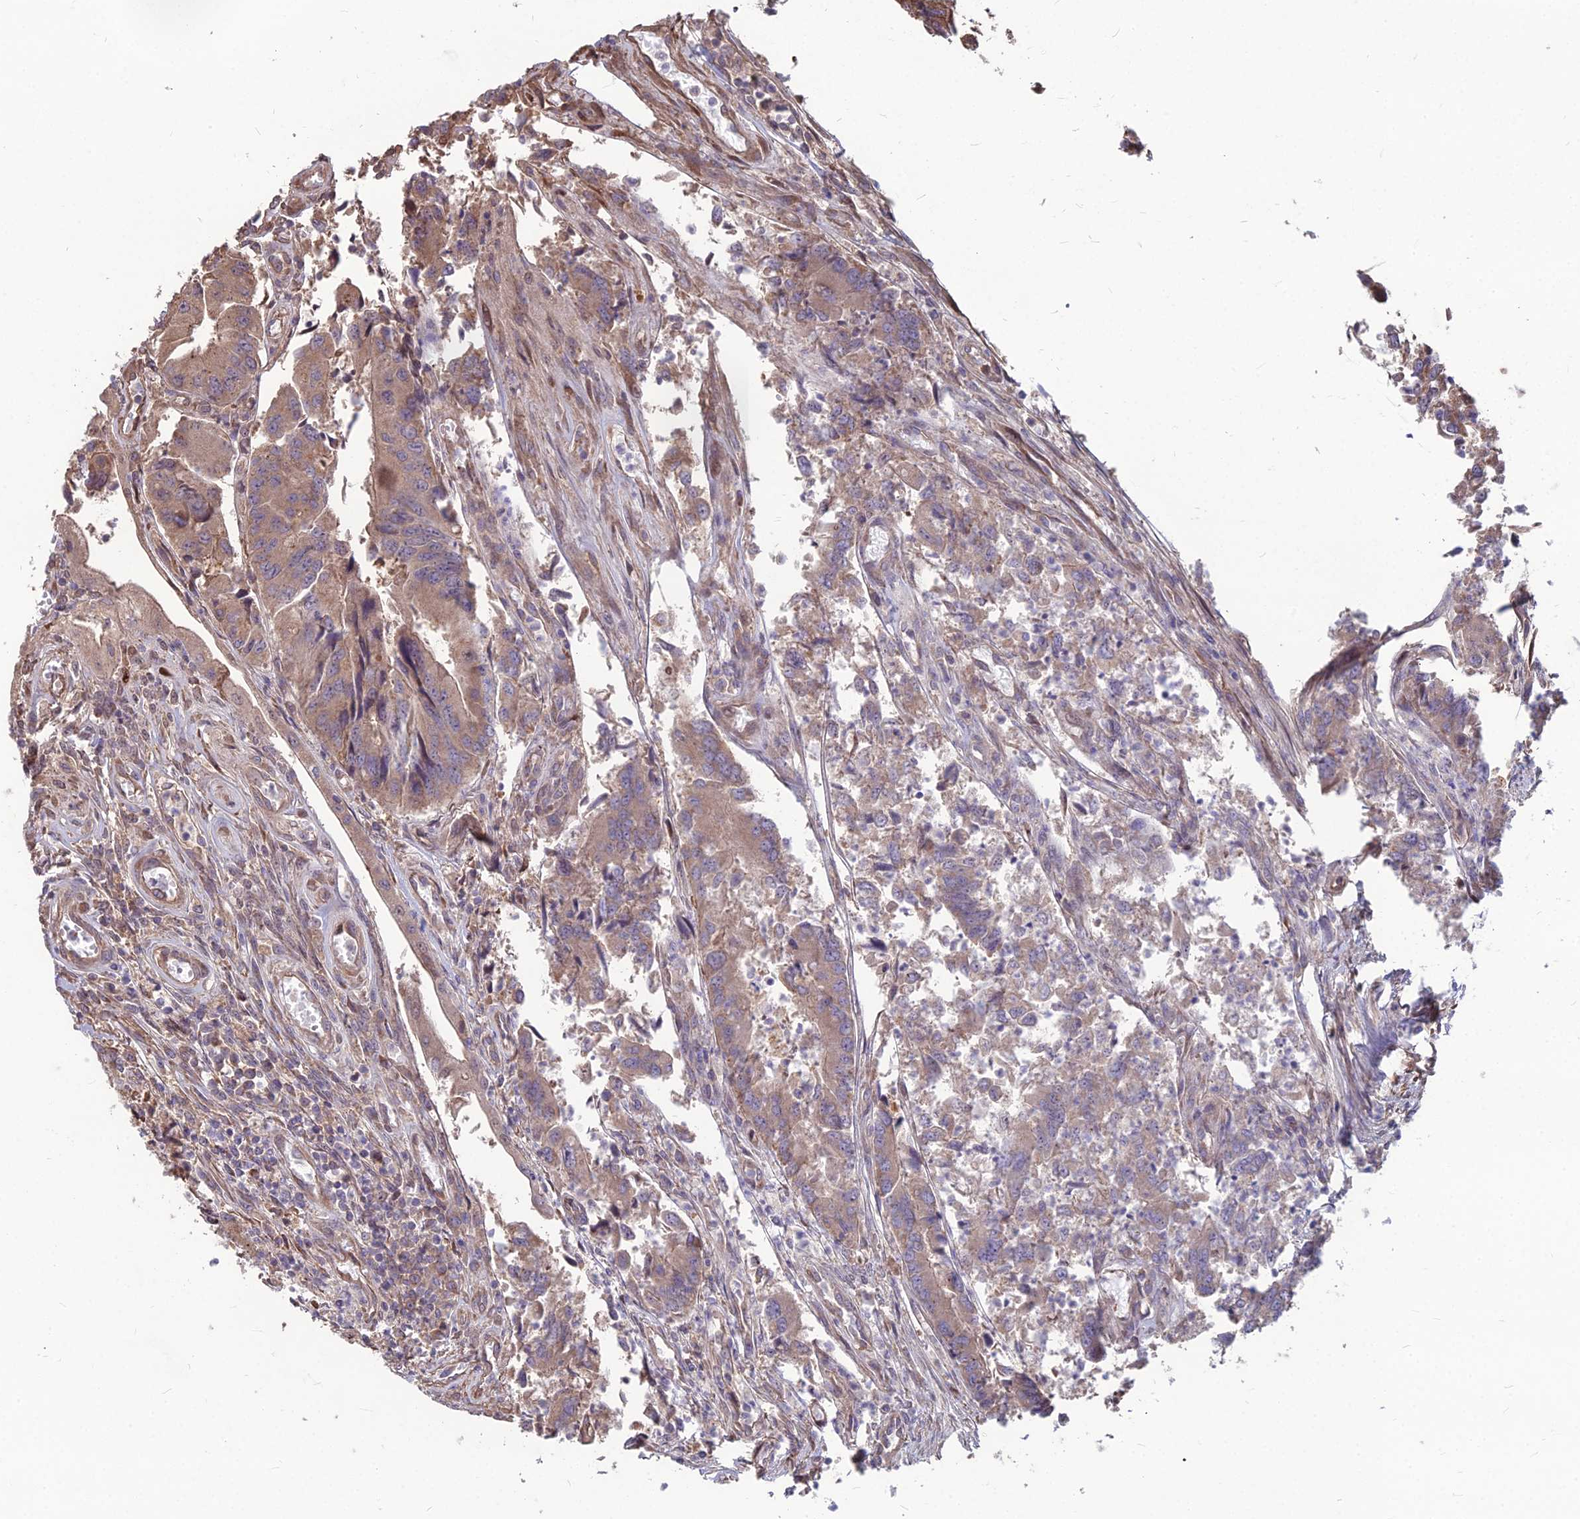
{"staining": {"intensity": "moderate", "quantity": ">75%", "location": "cytoplasmic/membranous"}, "tissue": "colorectal cancer", "cell_type": "Tumor cells", "image_type": "cancer", "snomed": [{"axis": "morphology", "description": "Adenocarcinoma, NOS"}, {"axis": "topography", "description": "Colon"}], "caption": "Colorectal cancer stained with a protein marker displays moderate staining in tumor cells.", "gene": "LSM6", "patient": {"sex": "female", "age": 67}}